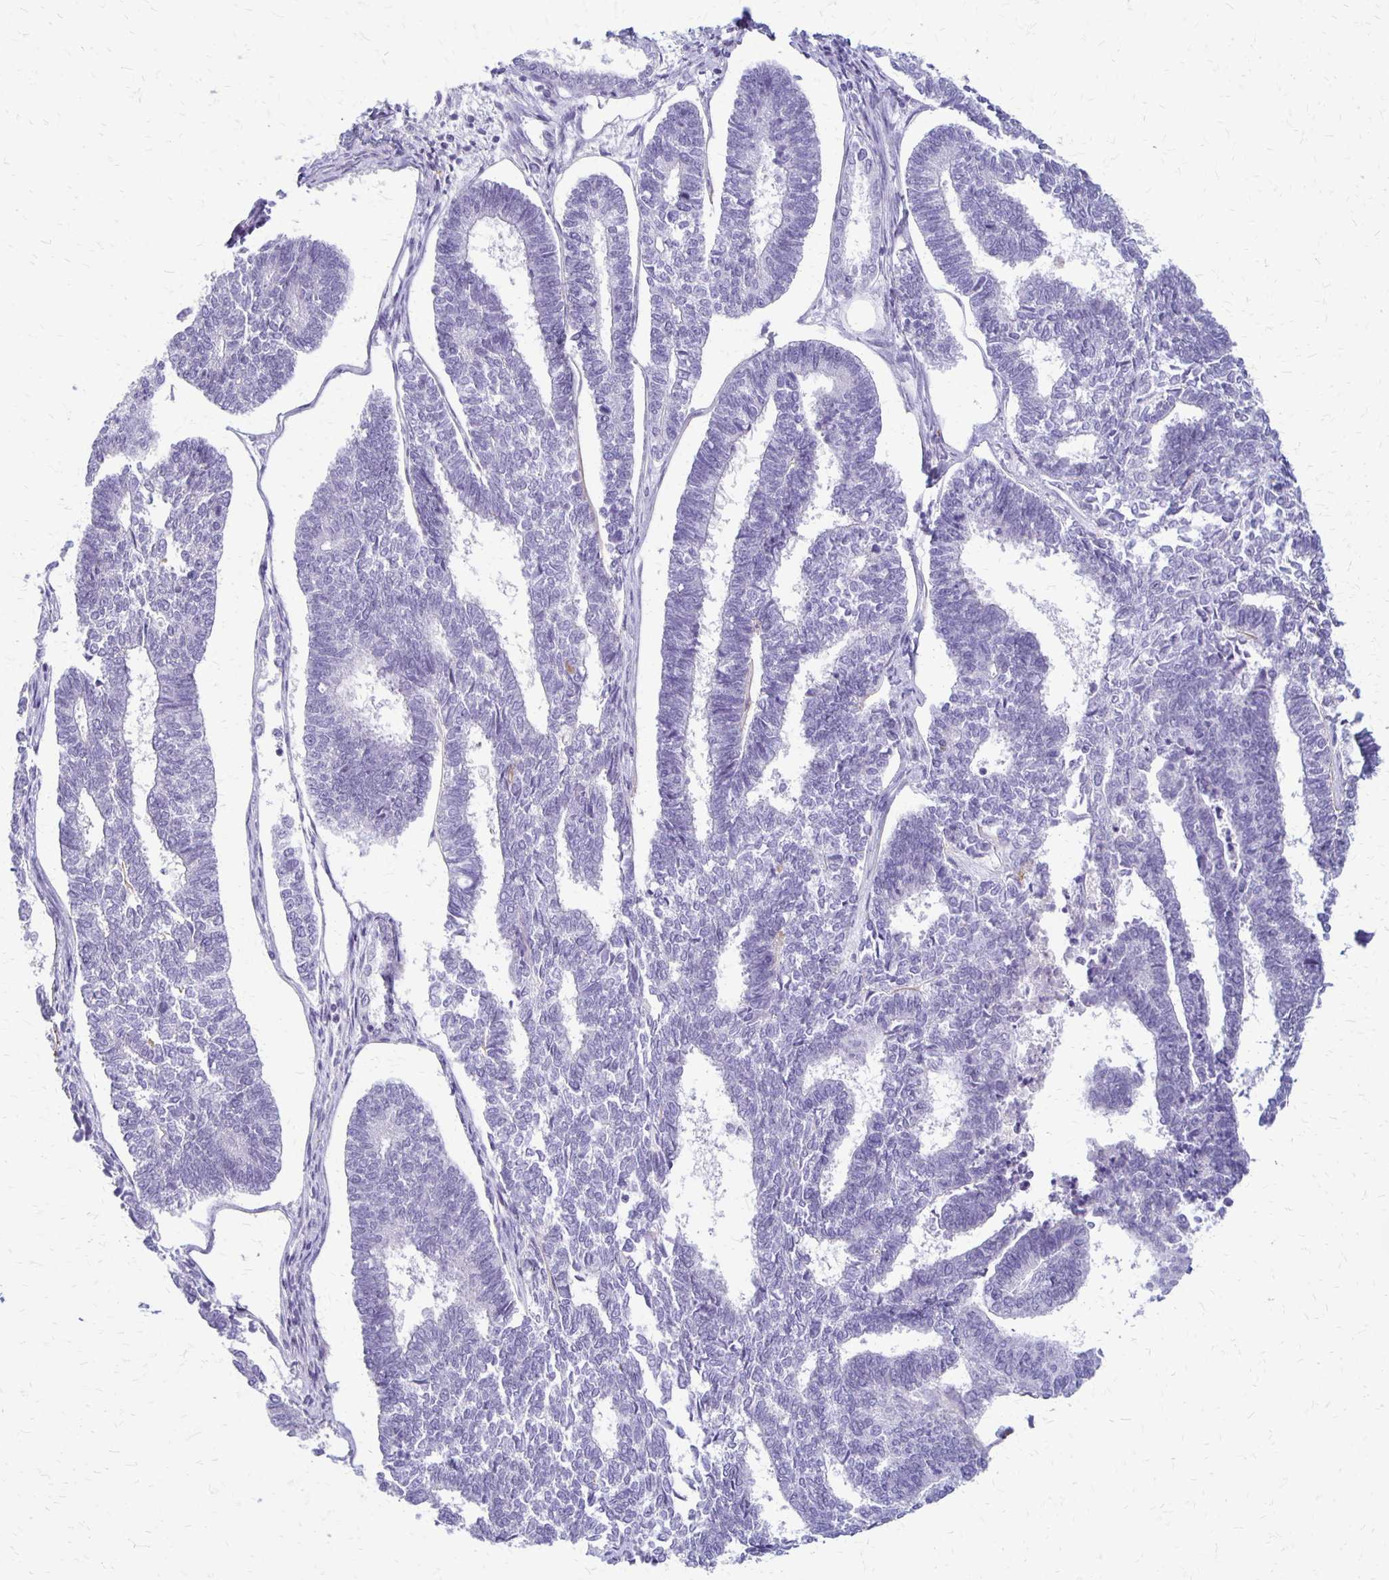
{"staining": {"intensity": "negative", "quantity": "none", "location": "none"}, "tissue": "endometrial cancer", "cell_type": "Tumor cells", "image_type": "cancer", "snomed": [{"axis": "morphology", "description": "Adenocarcinoma, NOS"}, {"axis": "topography", "description": "Endometrium"}], "caption": "Immunohistochemical staining of human adenocarcinoma (endometrial) demonstrates no significant positivity in tumor cells.", "gene": "RHOC", "patient": {"sex": "female", "age": 70}}